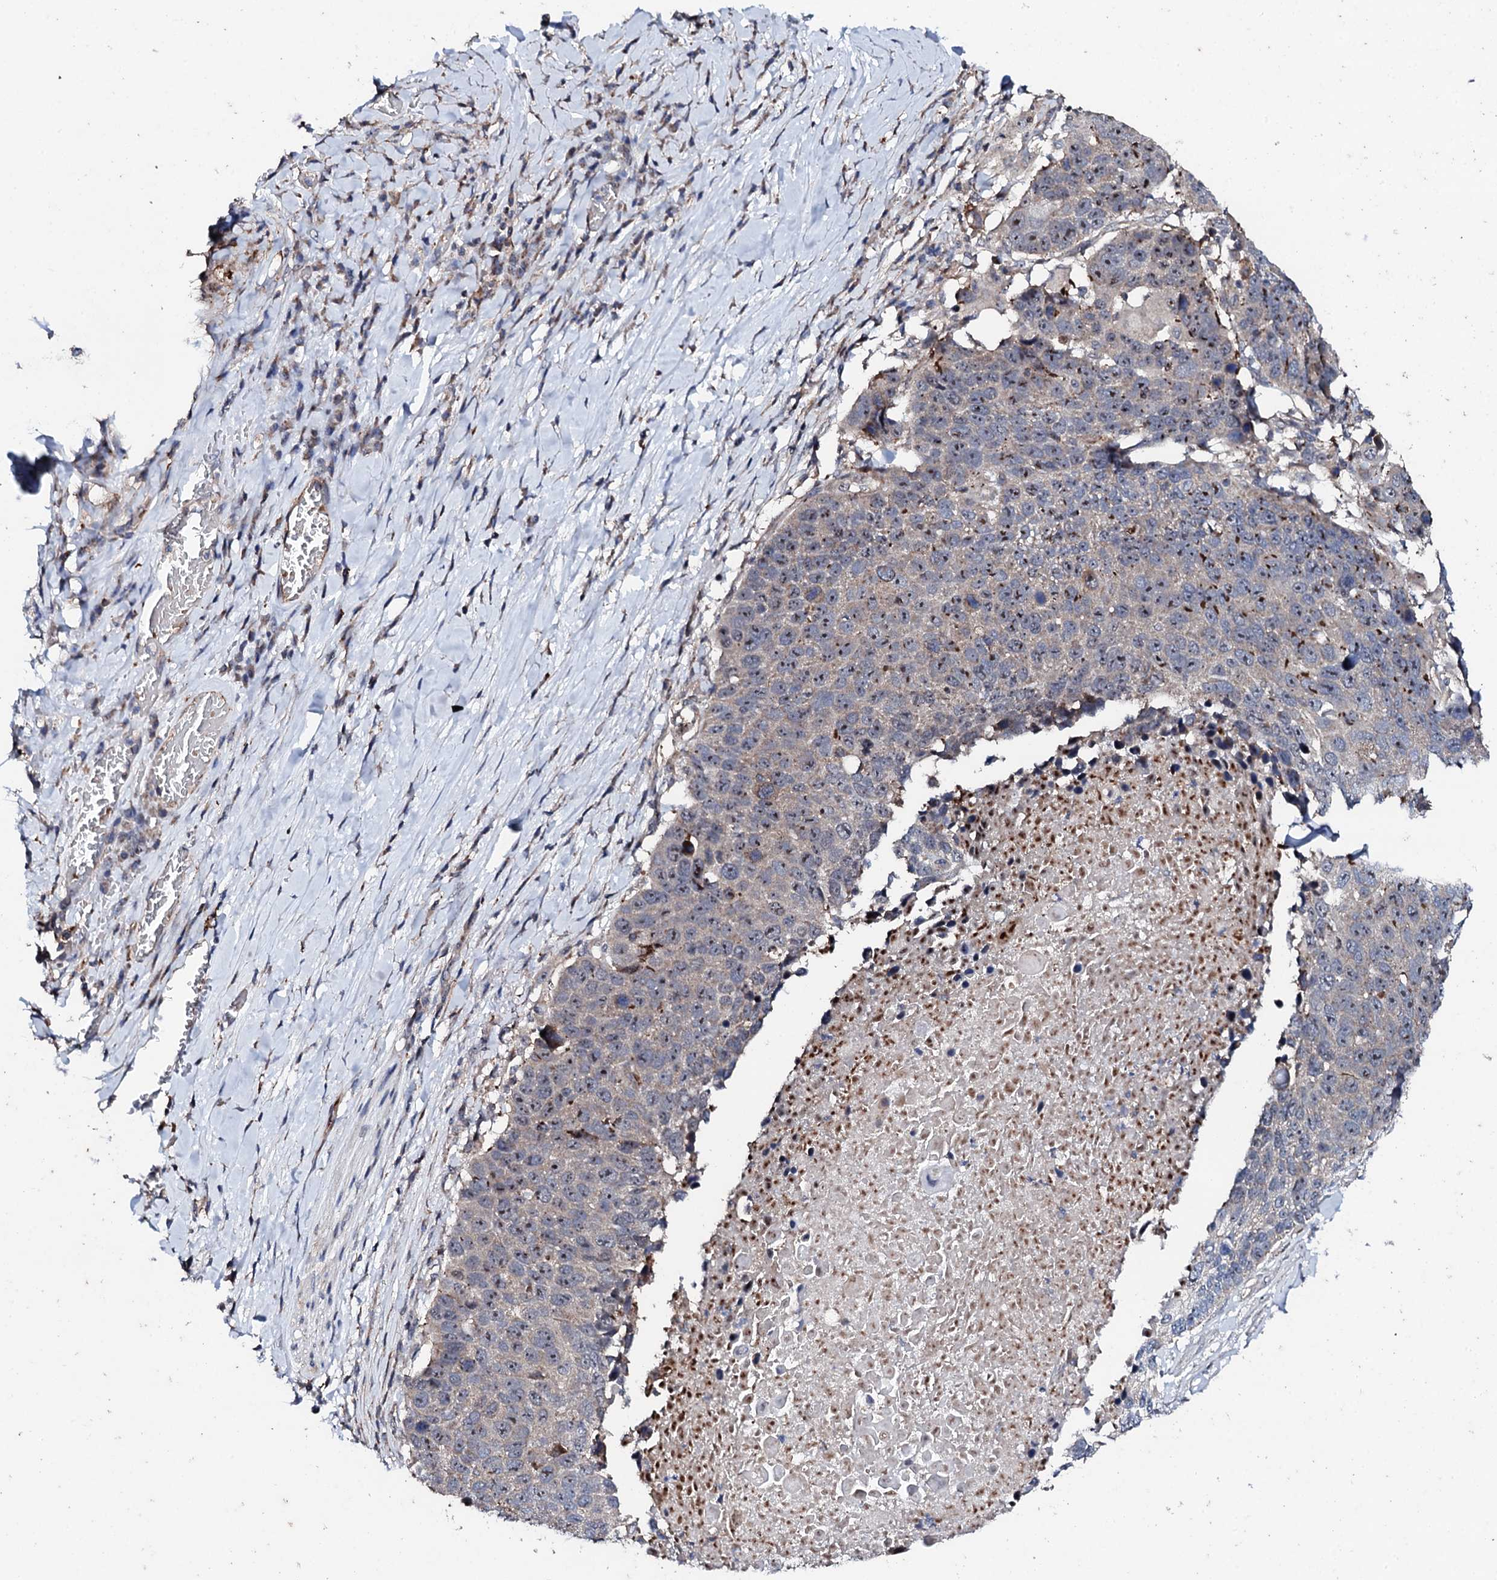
{"staining": {"intensity": "weak", "quantity": "25%-75%", "location": "nuclear"}, "tissue": "lung cancer", "cell_type": "Tumor cells", "image_type": "cancer", "snomed": [{"axis": "morphology", "description": "Normal tissue, NOS"}, {"axis": "morphology", "description": "Squamous cell carcinoma, NOS"}, {"axis": "topography", "description": "Lymph node"}, {"axis": "topography", "description": "Lung"}], "caption": "A low amount of weak nuclear expression is seen in about 25%-75% of tumor cells in lung cancer (squamous cell carcinoma) tissue. Nuclei are stained in blue.", "gene": "GTPBP4", "patient": {"sex": "male", "age": 66}}